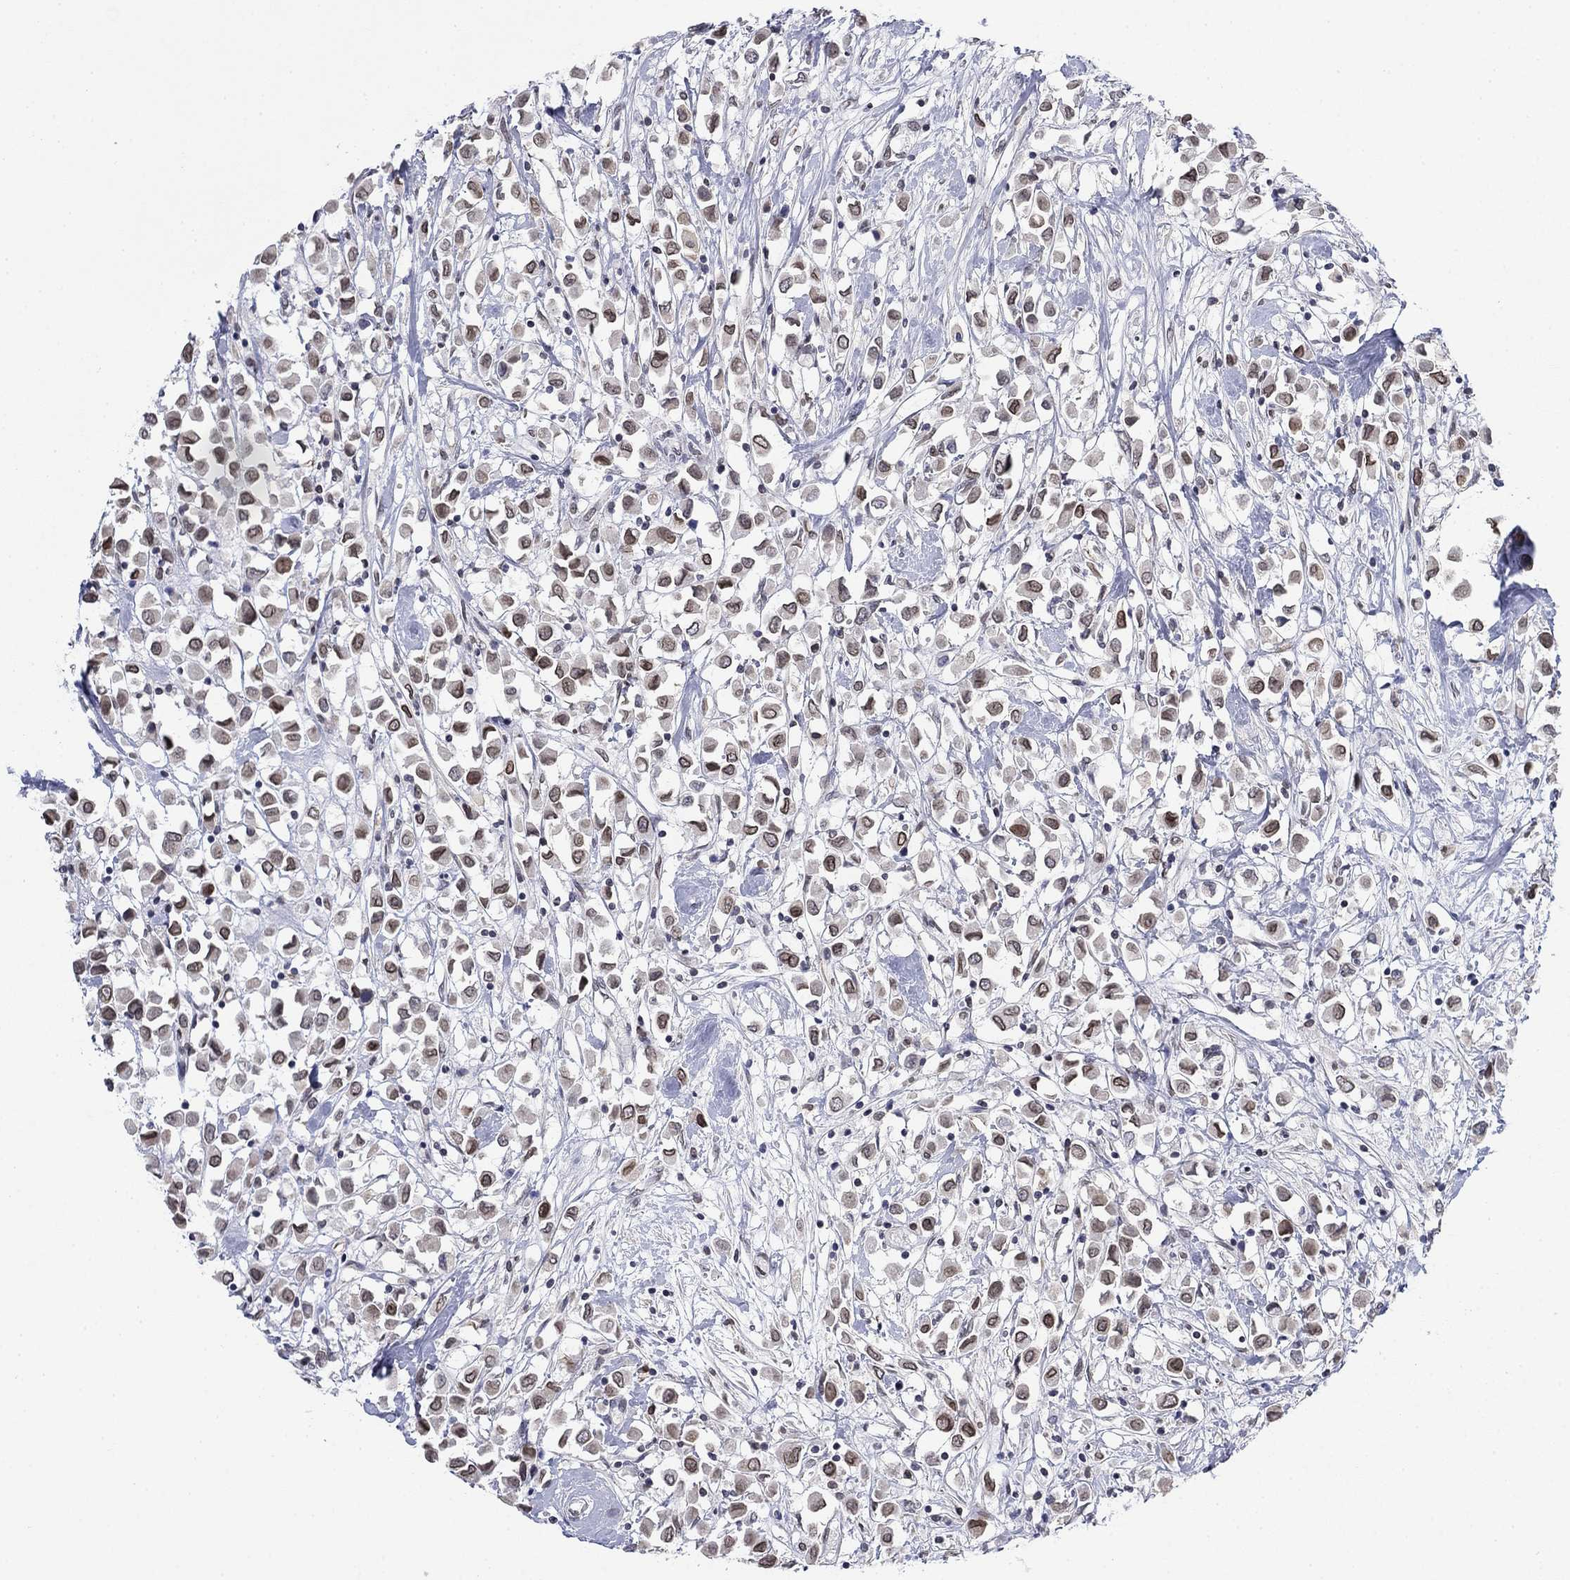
{"staining": {"intensity": "strong", "quantity": "25%-75%", "location": "cytoplasmic/membranous,nuclear"}, "tissue": "breast cancer", "cell_type": "Tumor cells", "image_type": "cancer", "snomed": [{"axis": "morphology", "description": "Duct carcinoma"}, {"axis": "topography", "description": "Breast"}], "caption": "Brown immunohistochemical staining in human breast cancer (infiltrating ductal carcinoma) reveals strong cytoplasmic/membranous and nuclear positivity in approximately 25%-75% of tumor cells. The protein of interest is stained brown, and the nuclei are stained in blue (DAB IHC with brightfield microscopy, high magnification).", "gene": "TOR1AIP1", "patient": {"sex": "female", "age": 61}}